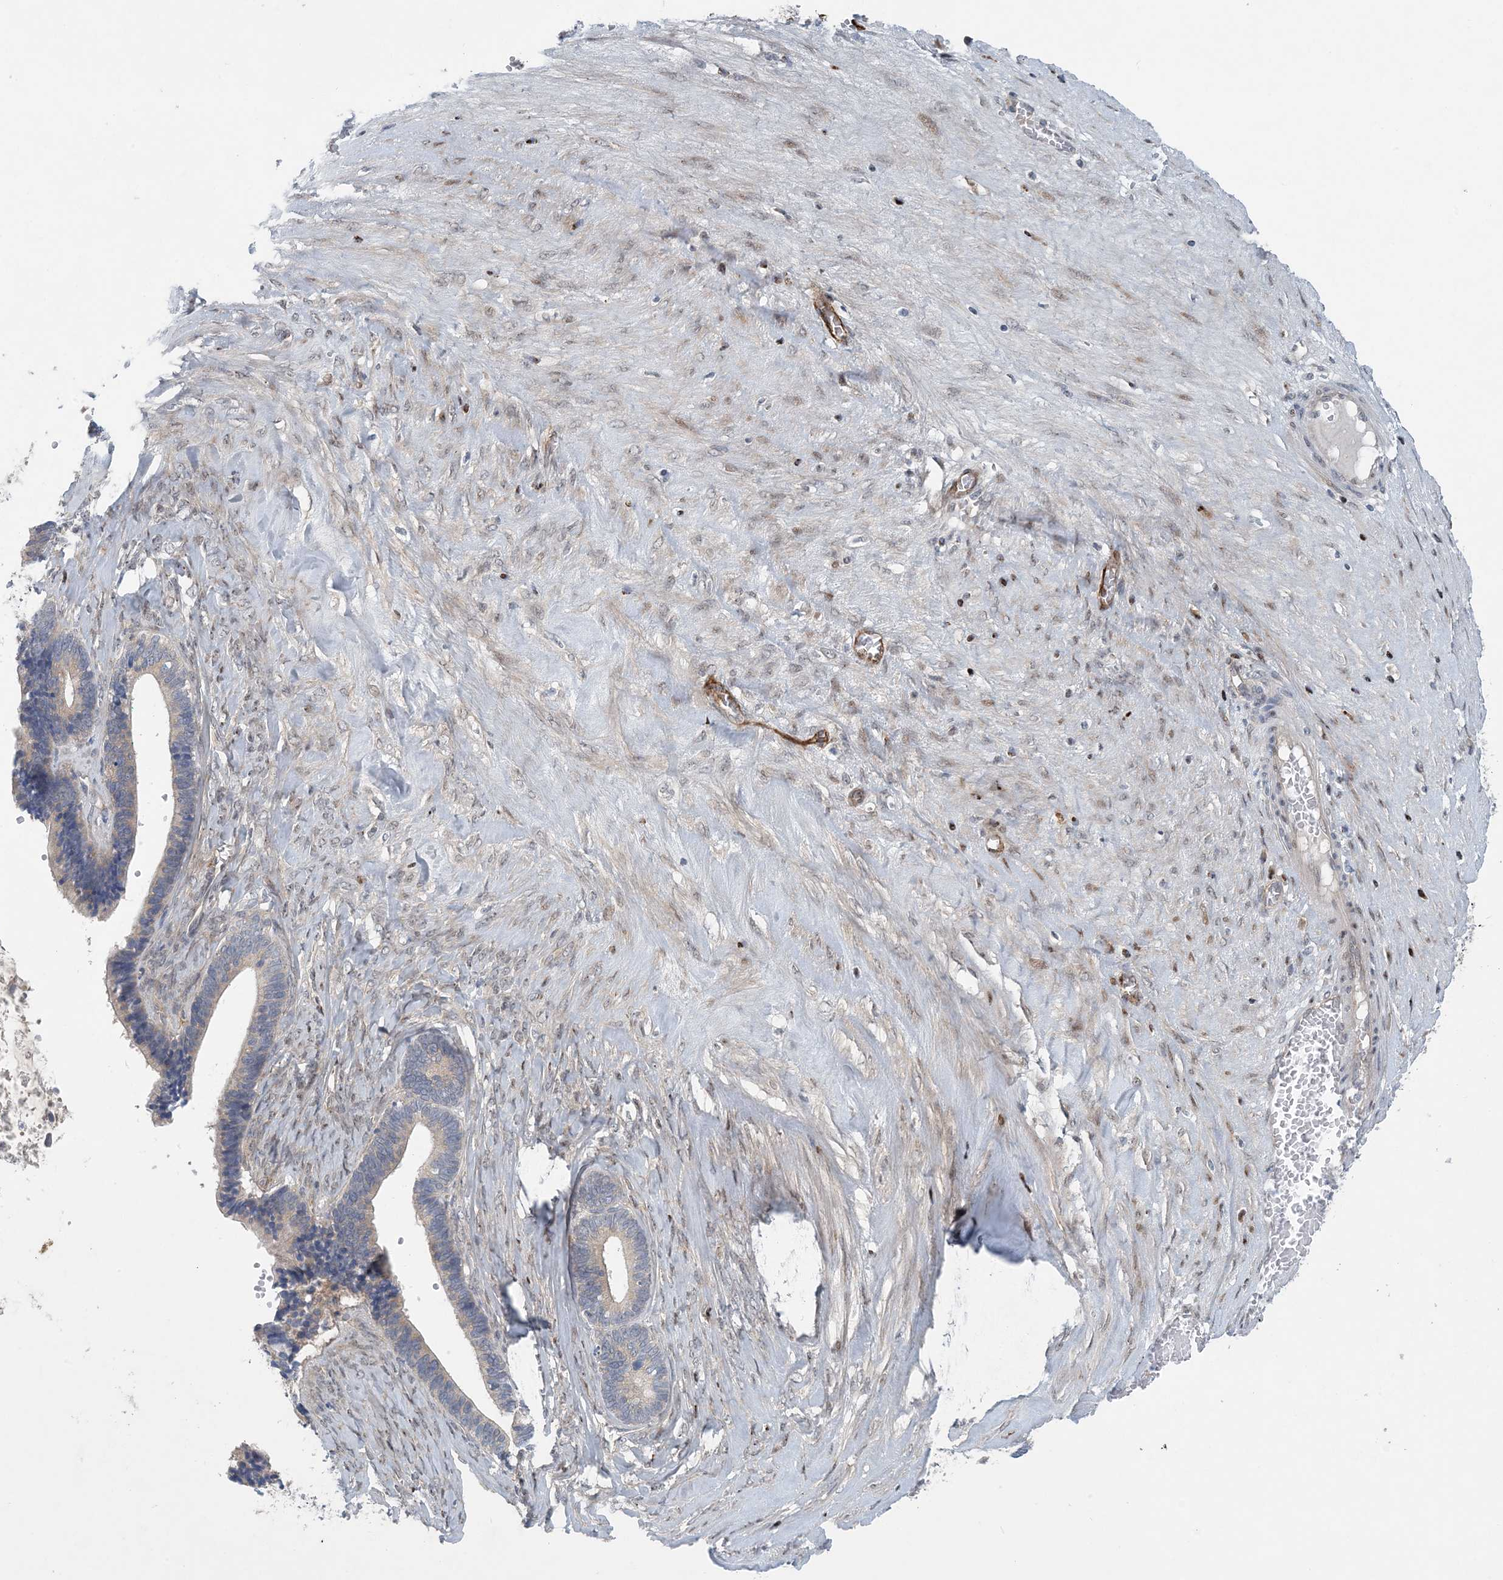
{"staining": {"intensity": "weak", "quantity": "<25%", "location": "cytoplasmic/membranous"}, "tissue": "ovarian cancer", "cell_type": "Tumor cells", "image_type": "cancer", "snomed": [{"axis": "morphology", "description": "Cystadenocarcinoma, serous, NOS"}, {"axis": "topography", "description": "Ovary"}], "caption": "The immunohistochemistry (IHC) histopathology image has no significant expression in tumor cells of ovarian serous cystadenocarcinoma tissue.", "gene": "HIKESHI", "patient": {"sex": "female", "age": 56}}